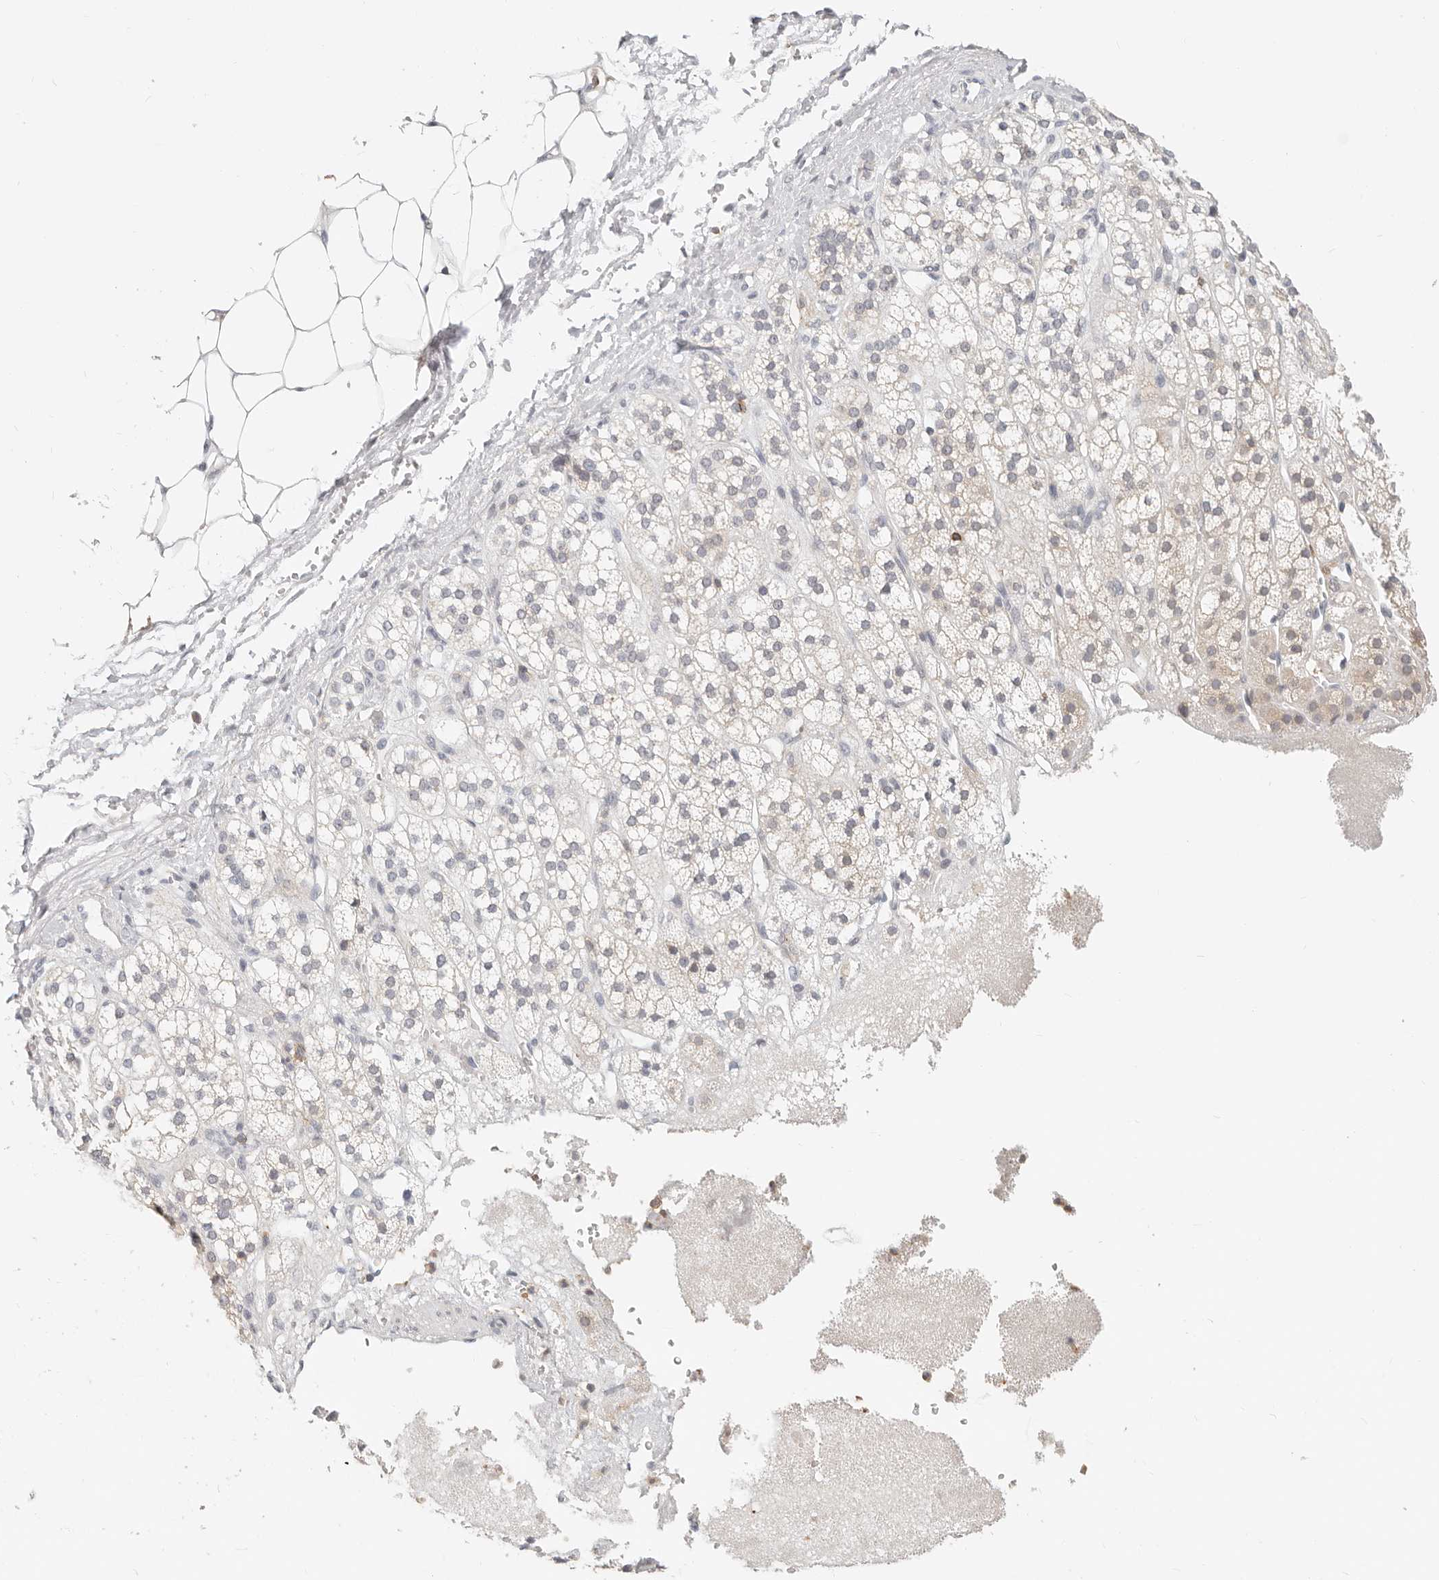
{"staining": {"intensity": "weak", "quantity": "<25%", "location": "cytoplasmic/membranous"}, "tissue": "adrenal gland", "cell_type": "Glandular cells", "image_type": "normal", "snomed": [{"axis": "morphology", "description": "Normal tissue, NOS"}, {"axis": "topography", "description": "Adrenal gland"}], "caption": "Normal adrenal gland was stained to show a protein in brown. There is no significant positivity in glandular cells. (Stains: DAB (3,3'-diaminobenzidine) IHC with hematoxylin counter stain, Microscopy: brightfield microscopy at high magnification).", "gene": "TMEM63B", "patient": {"sex": "male", "age": 56}}